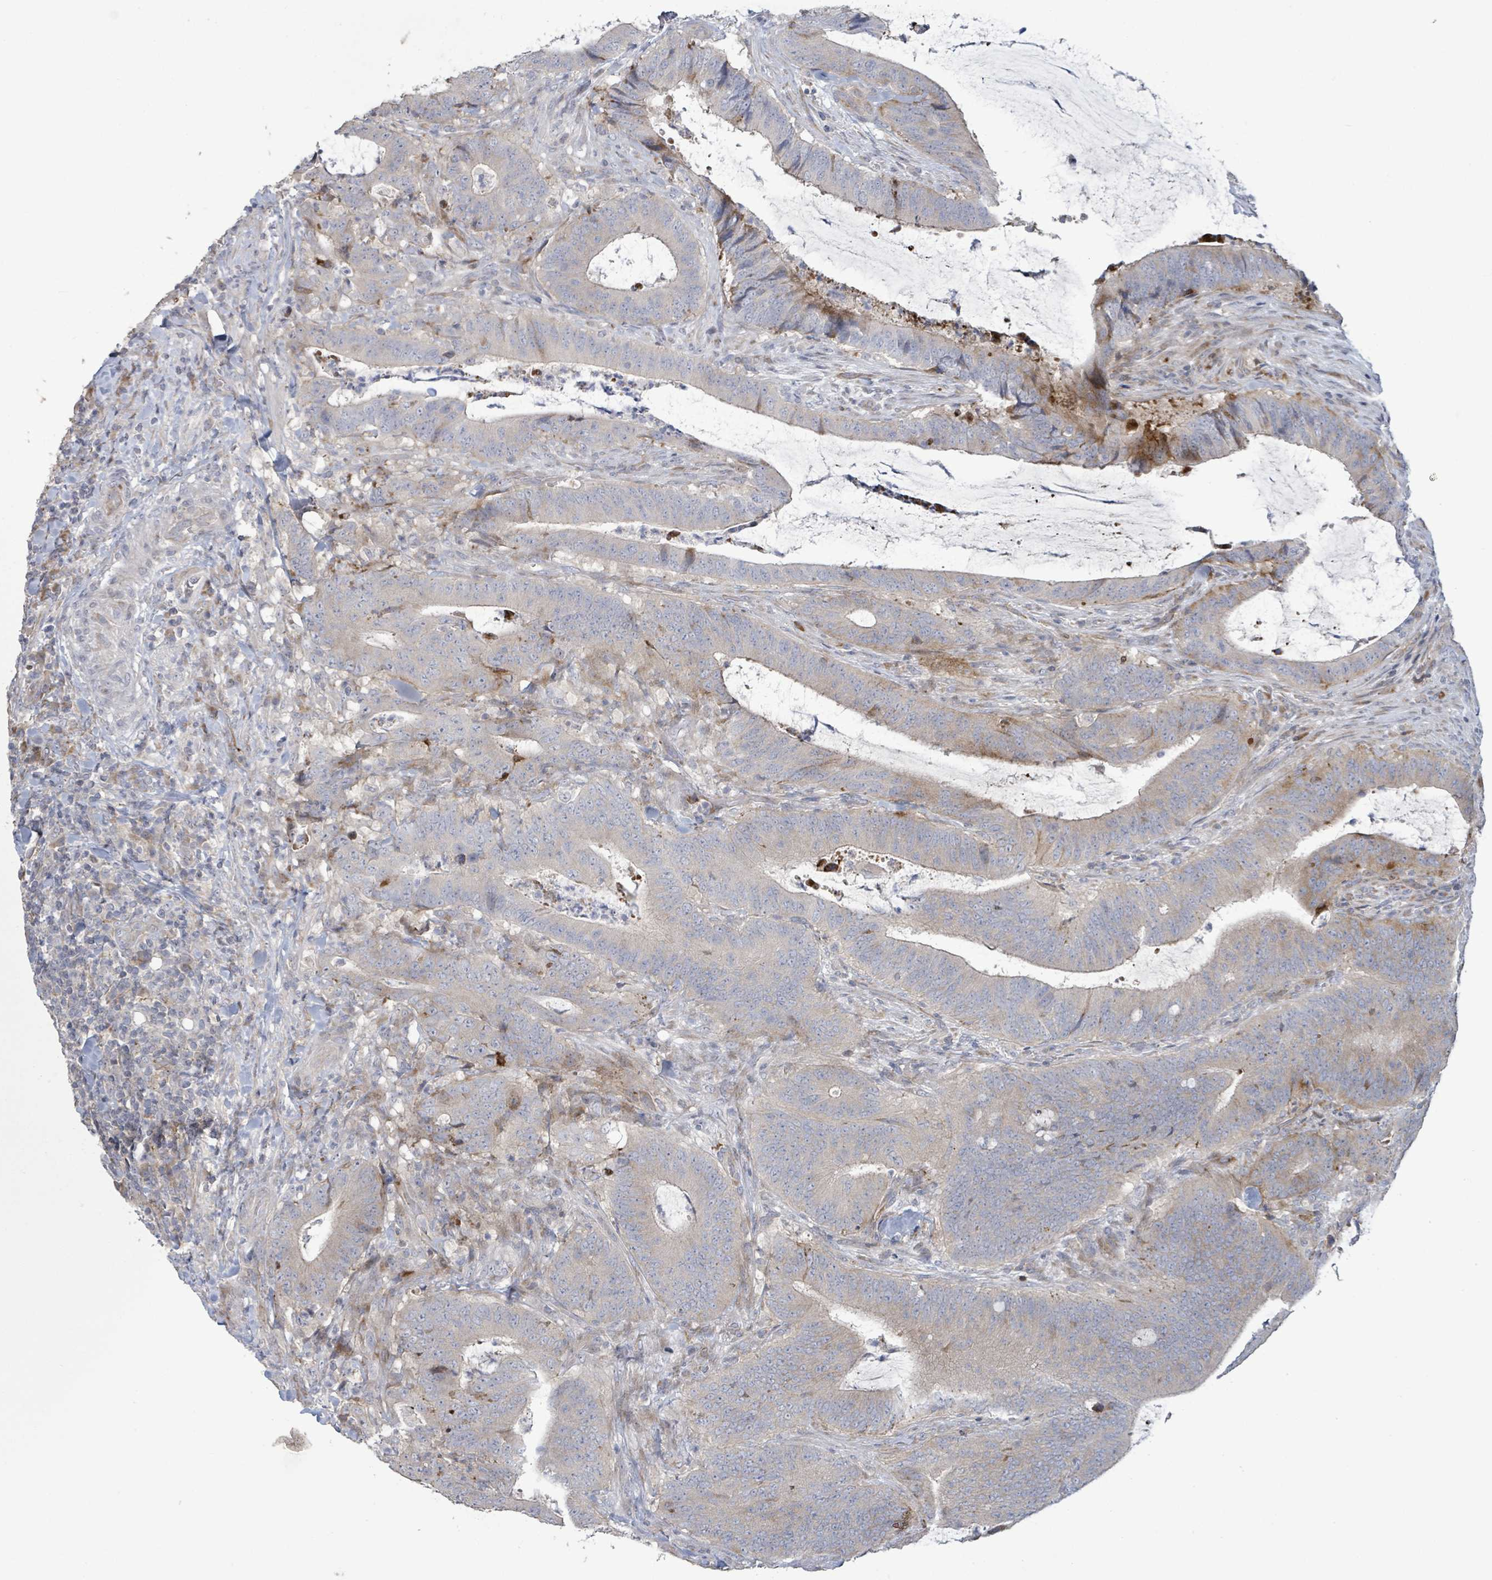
{"staining": {"intensity": "moderate", "quantity": "25%-75%", "location": "cytoplasmic/membranous"}, "tissue": "colorectal cancer", "cell_type": "Tumor cells", "image_type": "cancer", "snomed": [{"axis": "morphology", "description": "Adenocarcinoma, NOS"}, {"axis": "topography", "description": "Colon"}], "caption": "Immunohistochemical staining of human colorectal cancer shows medium levels of moderate cytoplasmic/membranous expression in approximately 25%-75% of tumor cells.", "gene": "LILRA4", "patient": {"sex": "female", "age": 43}}